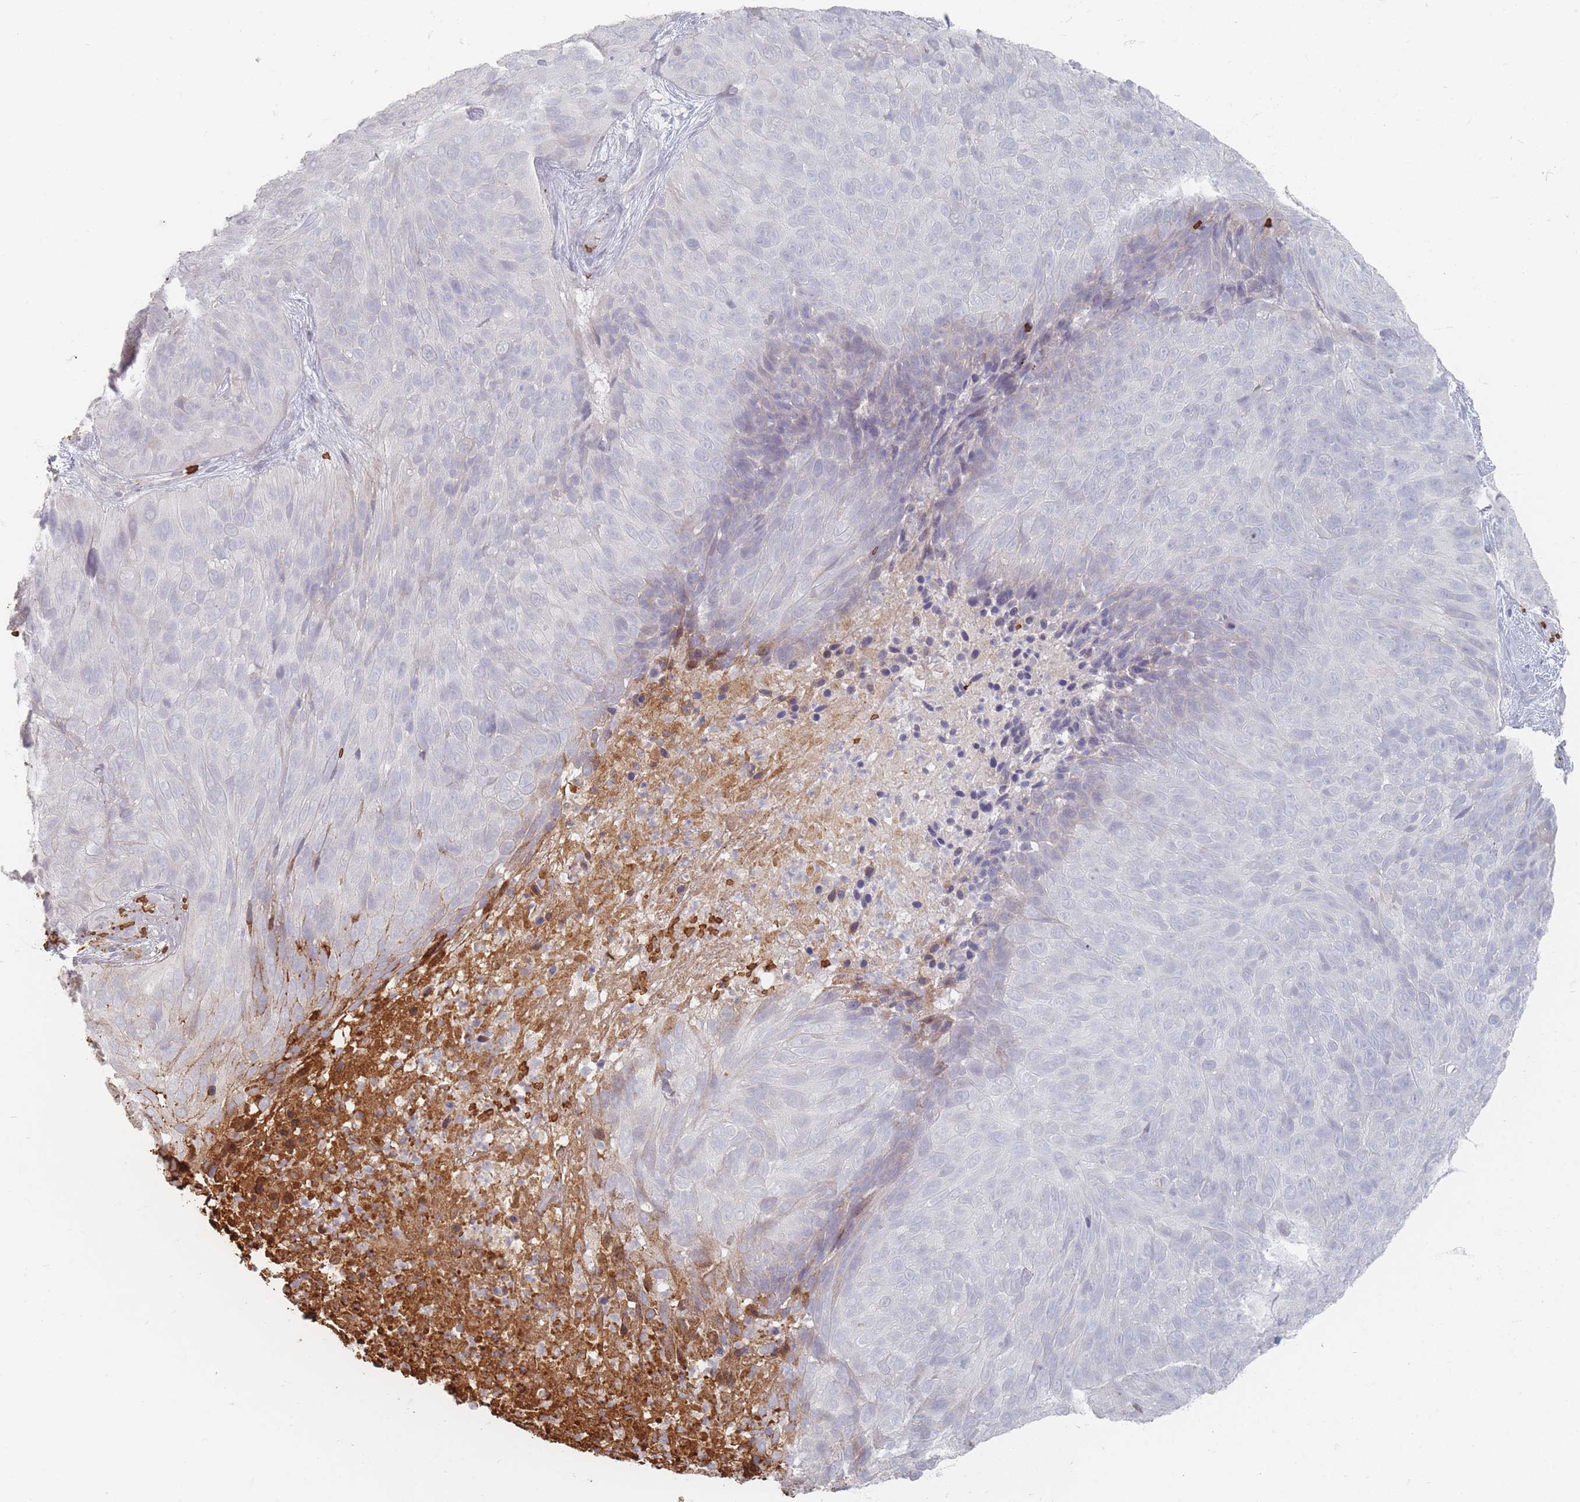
{"staining": {"intensity": "negative", "quantity": "none", "location": "none"}, "tissue": "skin cancer", "cell_type": "Tumor cells", "image_type": "cancer", "snomed": [{"axis": "morphology", "description": "Squamous cell carcinoma, NOS"}, {"axis": "topography", "description": "Skin"}], "caption": "Immunohistochemistry histopathology image of neoplastic tissue: skin cancer stained with DAB demonstrates no significant protein expression in tumor cells. (DAB (3,3'-diaminobenzidine) immunohistochemistry (IHC), high magnification).", "gene": "SLC2A6", "patient": {"sex": "female", "age": 87}}